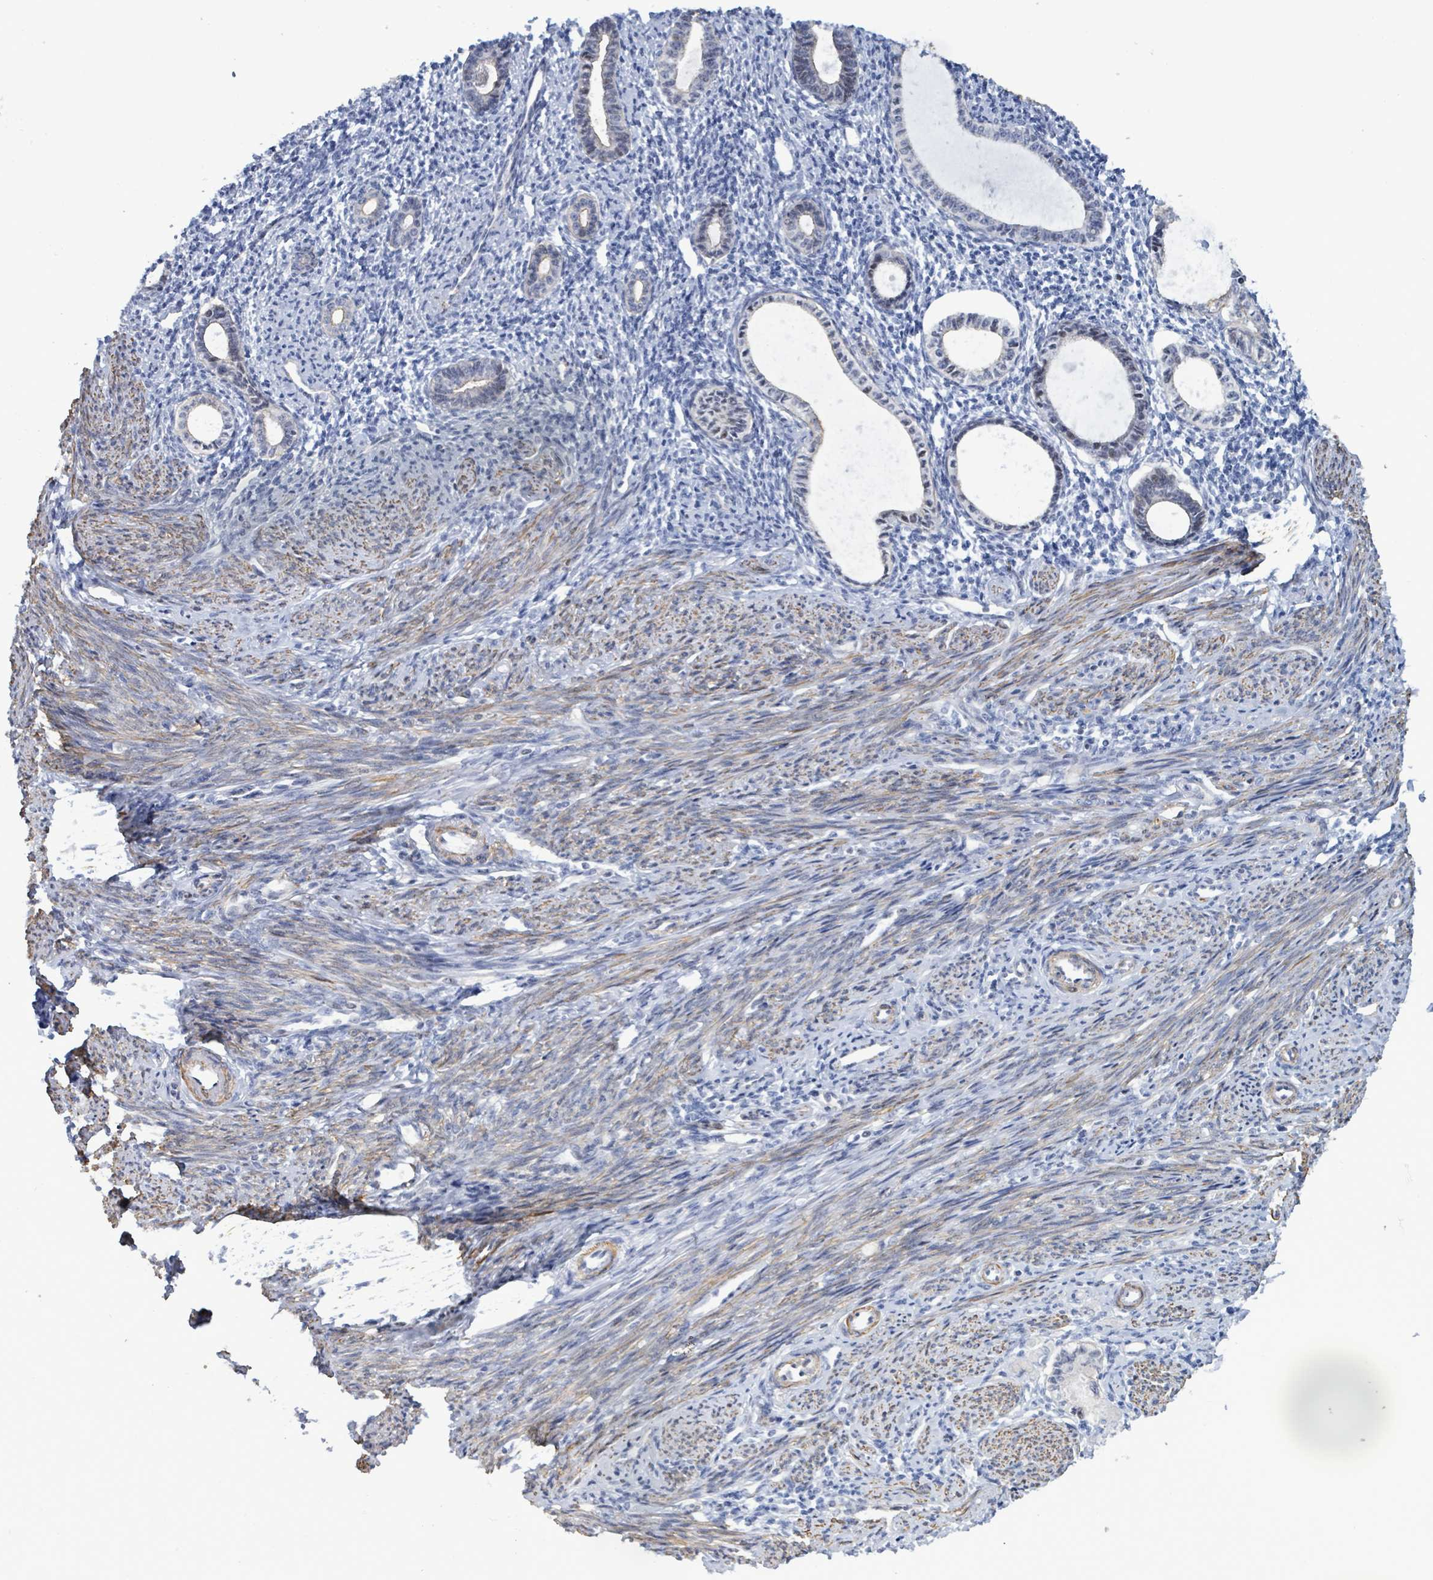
{"staining": {"intensity": "negative", "quantity": "none", "location": "none"}, "tissue": "endometrium", "cell_type": "Cells in endometrial stroma", "image_type": "normal", "snomed": [{"axis": "morphology", "description": "Normal tissue, NOS"}, {"axis": "topography", "description": "Endometrium"}], "caption": "IHC photomicrograph of normal human endometrium stained for a protein (brown), which shows no positivity in cells in endometrial stroma.", "gene": "DMRTC1B", "patient": {"sex": "female", "age": 63}}